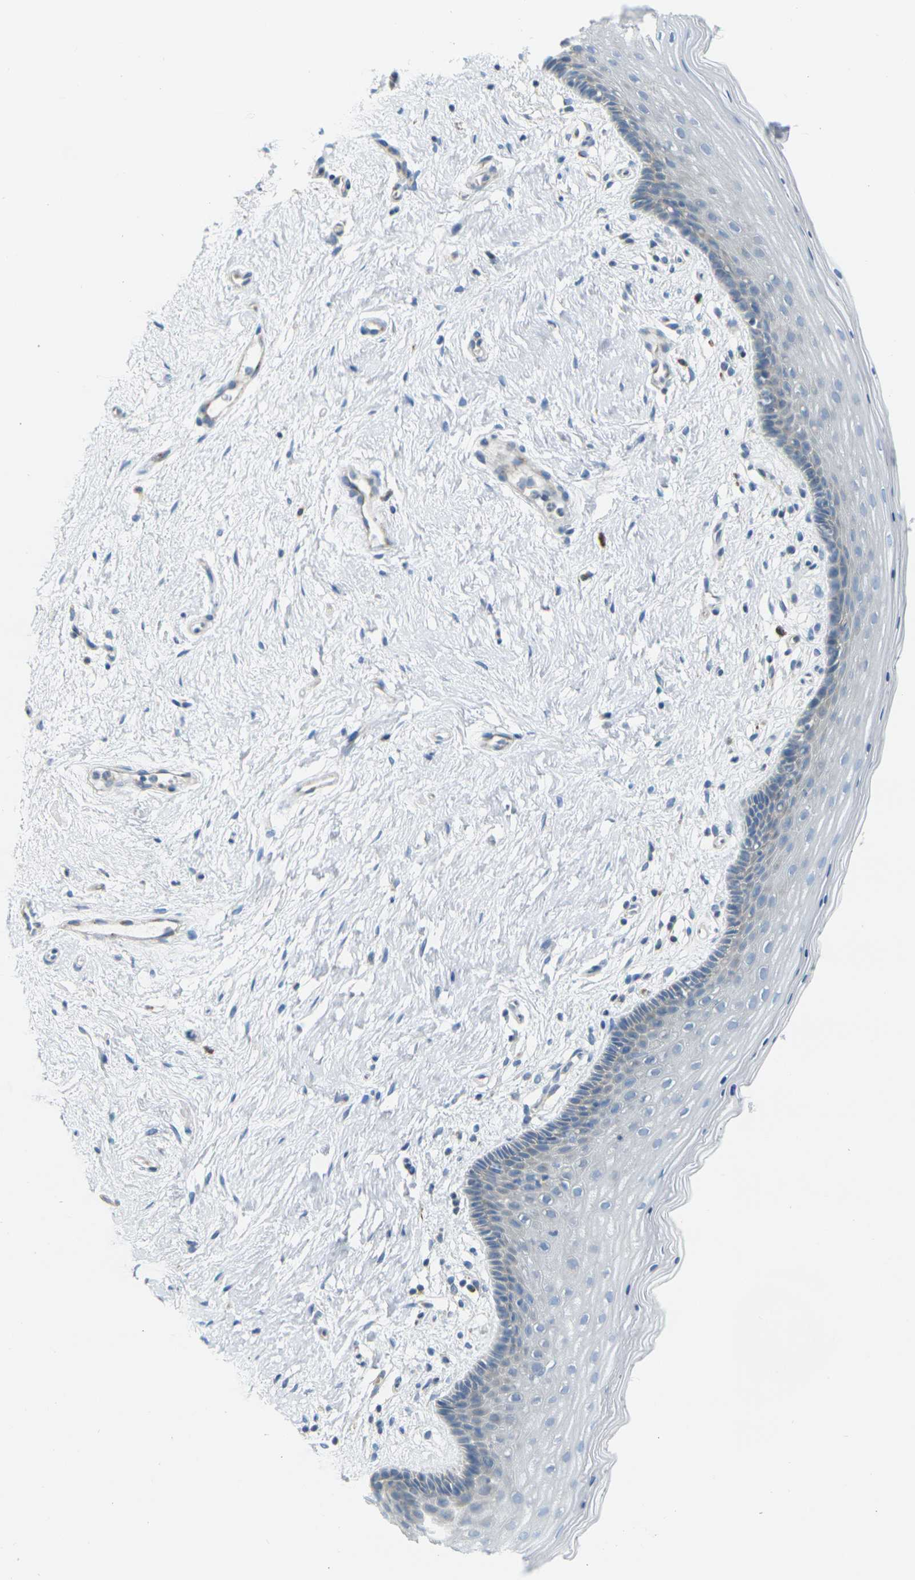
{"staining": {"intensity": "negative", "quantity": "none", "location": "none"}, "tissue": "vagina", "cell_type": "Squamous epithelial cells", "image_type": "normal", "snomed": [{"axis": "morphology", "description": "Normal tissue, NOS"}, {"axis": "topography", "description": "Vagina"}], "caption": "High magnification brightfield microscopy of unremarkable vagina stained with DAB (brown) and counterstained with hematoxylin (blue): squamous epithelial cells show no significant expression. The staining was performed using DAB to visualize the protein expression in brown, while the nuclei were stained in blue with hematoxylin (Magnification: 20x).", "gene": "PARD6B", "patient": {"sex": "female", "age": 44}}